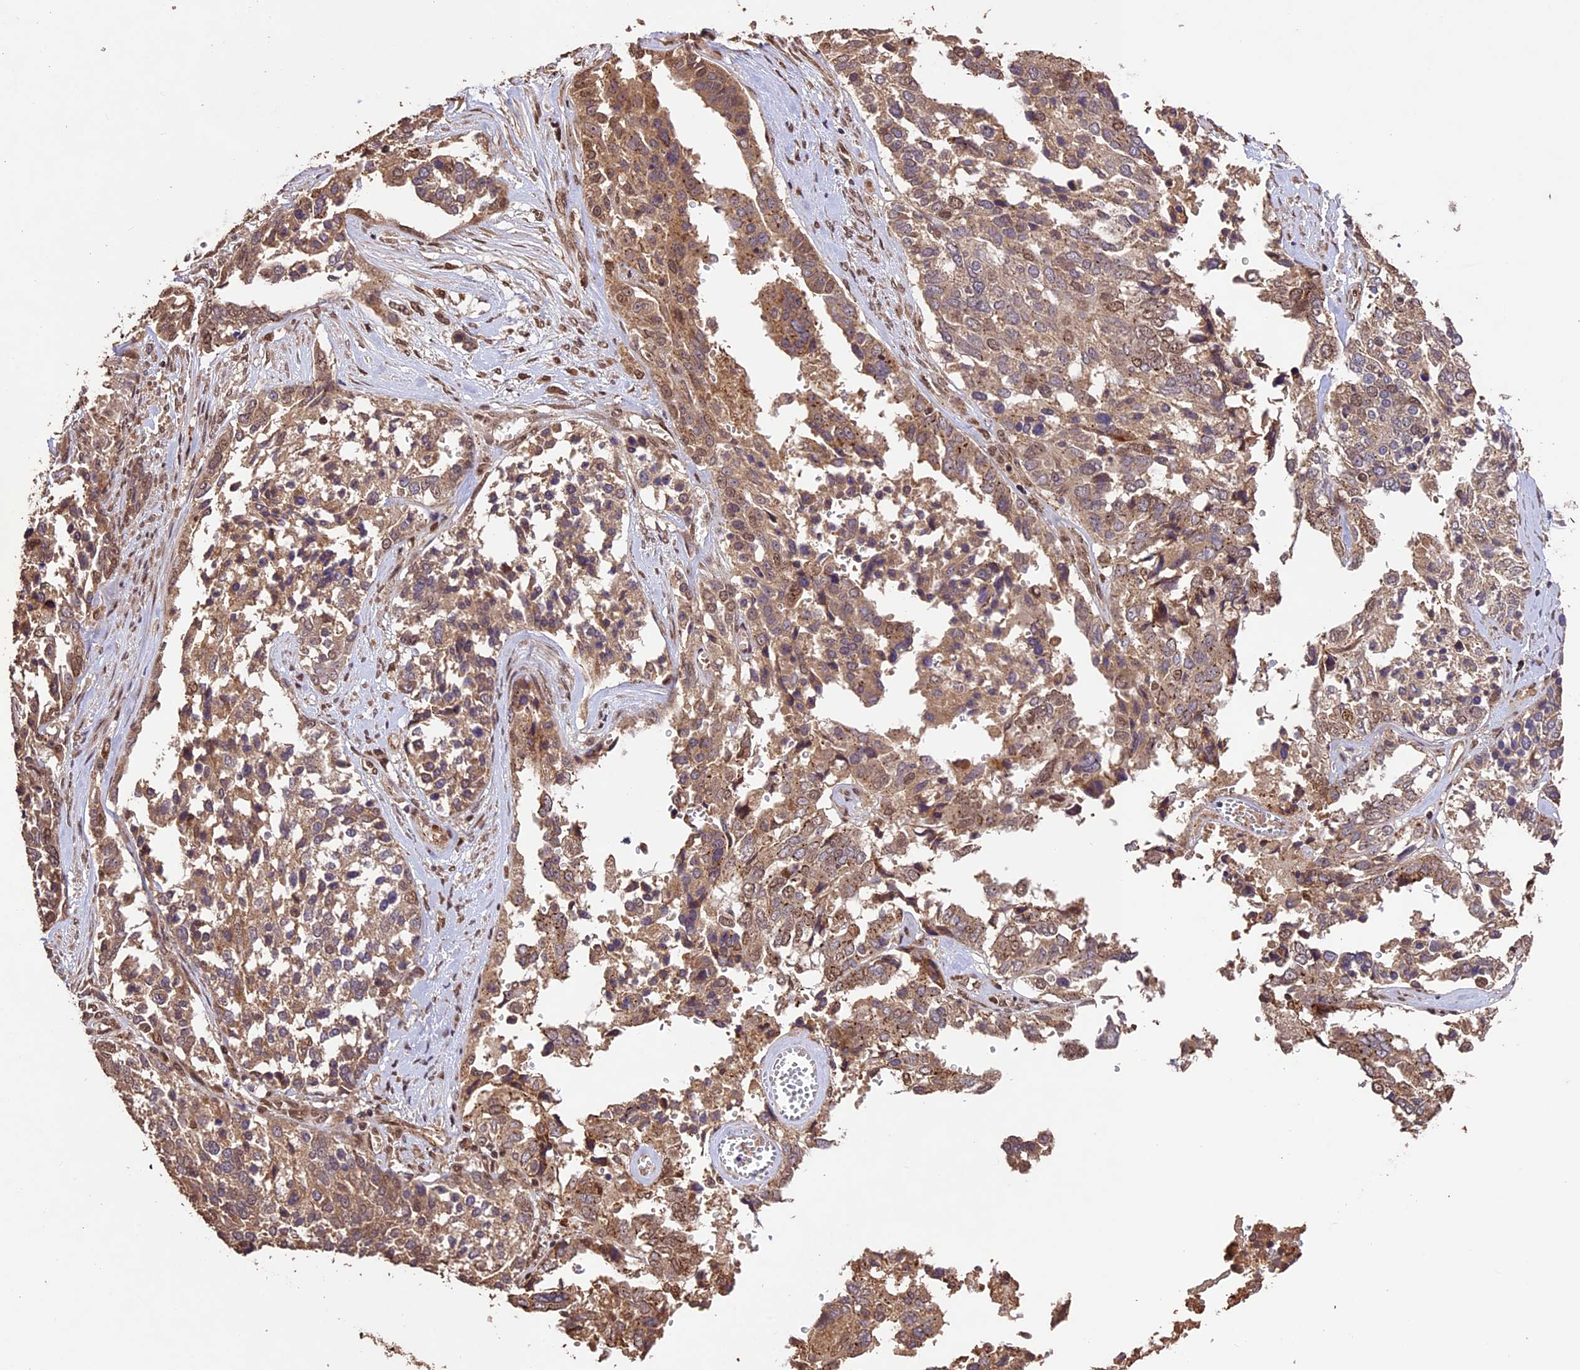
{"staining": {"intensity": "moderate", "quantity": ">75%", "location": "cytoplasmic/membranous,nuclear"}, "tissue": "ovarian cancer", "cell_type": "Tumor cells", "image_type": "cancer", "snomed": [{"axis": "morphology", "description": "Cystadenocarcinoma, serous, NOS"}, {"axis": "topography", "description": "Ovary"}], "caption": "Moderate cytoplasmic/membranous and nuclear protein expression is identified in approximately >75% of tumor cells in ovarian cancer.", "gene": "CDKN2AIP", "patient": {"sex": "female", "age": 44}}